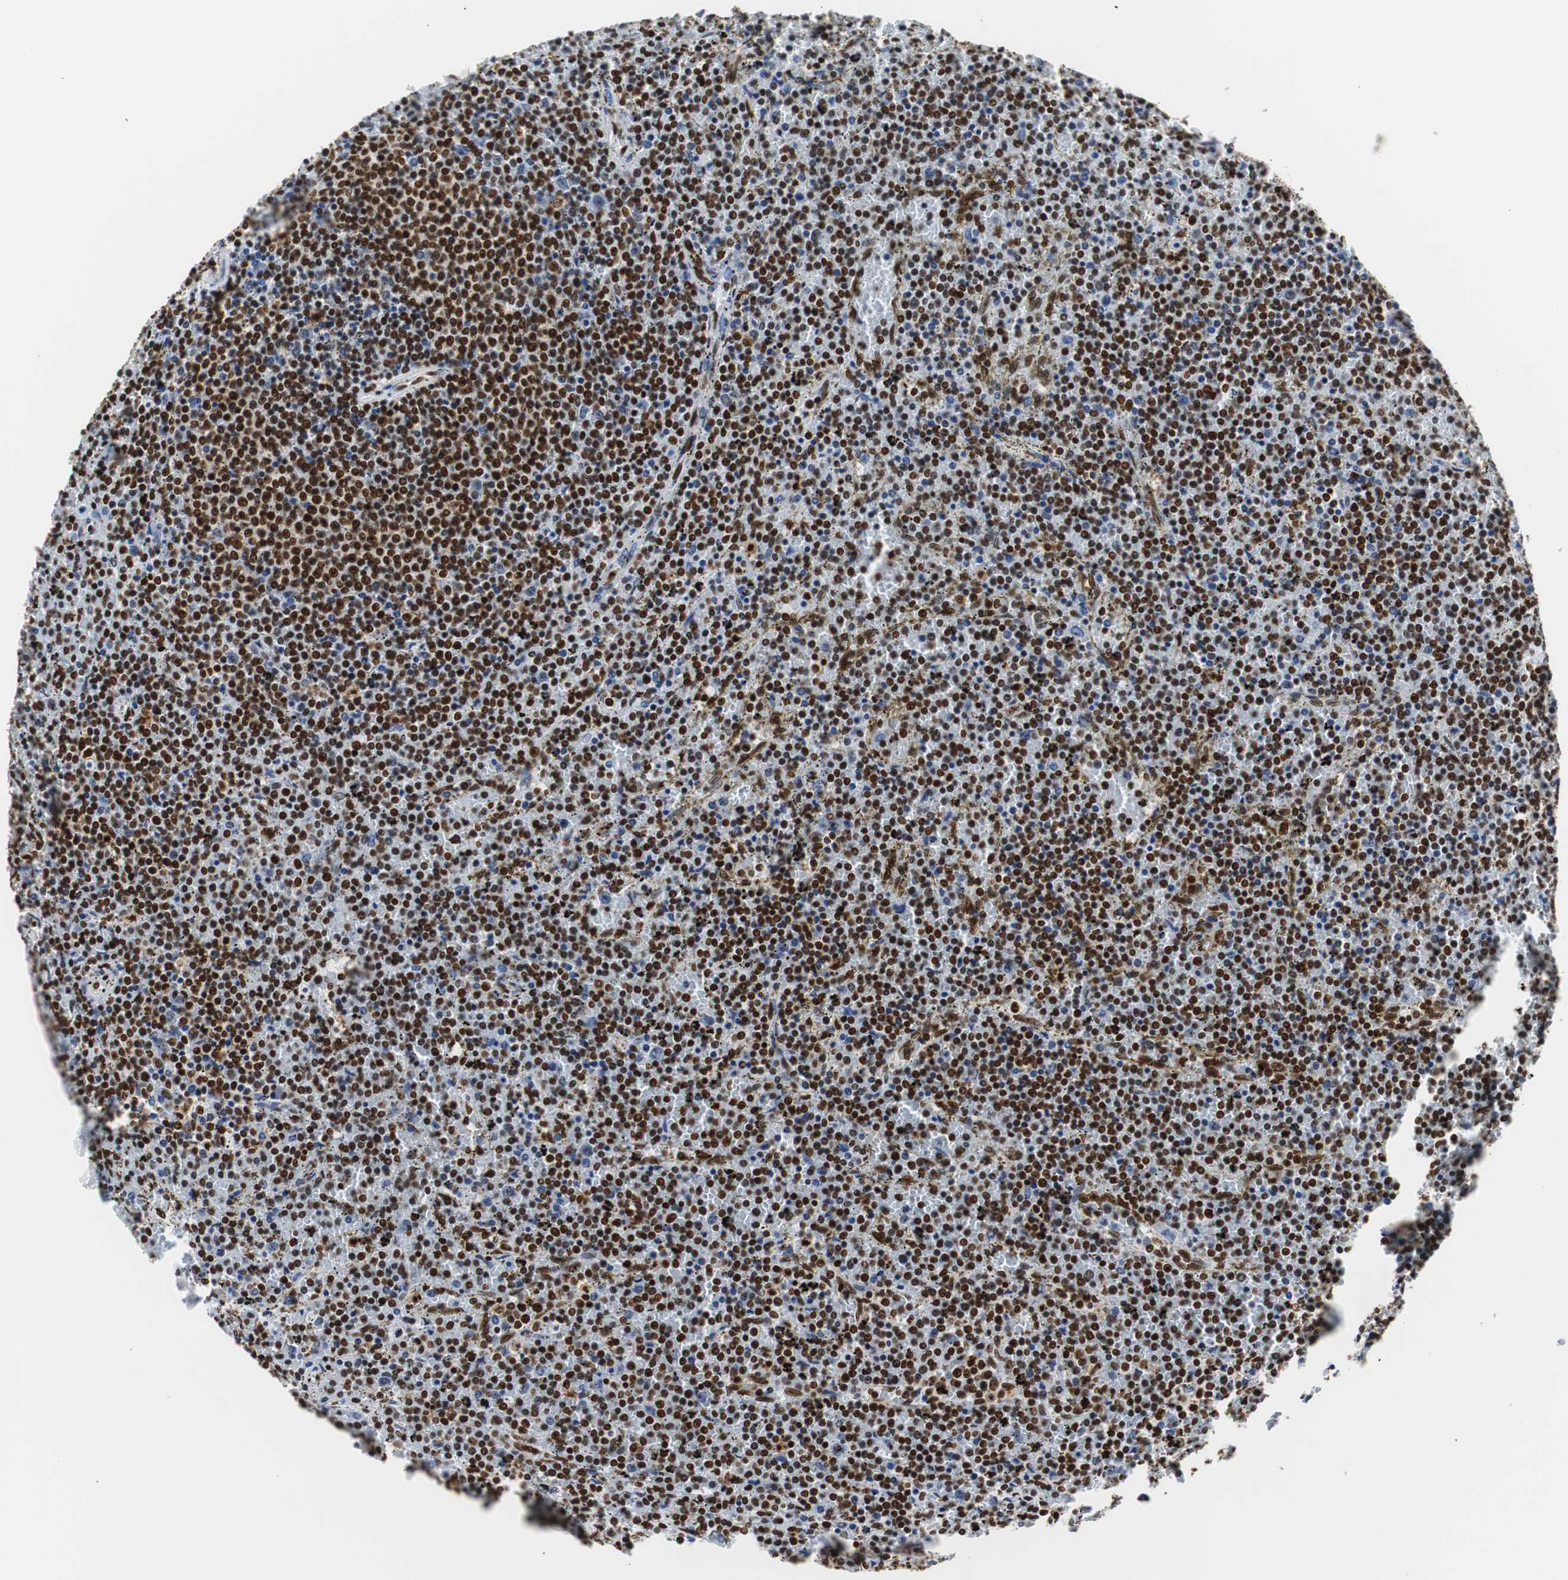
{"staining": {"intensity": "strong", "quantity": ">75%", "location": "nuclear"}, "tissue": "lymphoma", "cell_type": "Tumor cells", "image_type": "cancer", "snomed": [{"axis": "morphology", "description": "Malignant lymphoma, non-Hodgkin's type, Low grade"}, {"axis": "topography", "description": "Spleen"}], "caption": "Immunohistochemistry staining of lymphoma, which displays high levels of strong nuclear staining in approximately >75% of tumor cells indicating strong nuclear protein positivity. The staining was performed using DAB (3,3'-diaminobenzidine) (brown) for protein detection and nuclei were counterstained in hematoxylin (blue).", "gene": "HNRNPH2", "patient": {"sex": "female", "age": 77}}